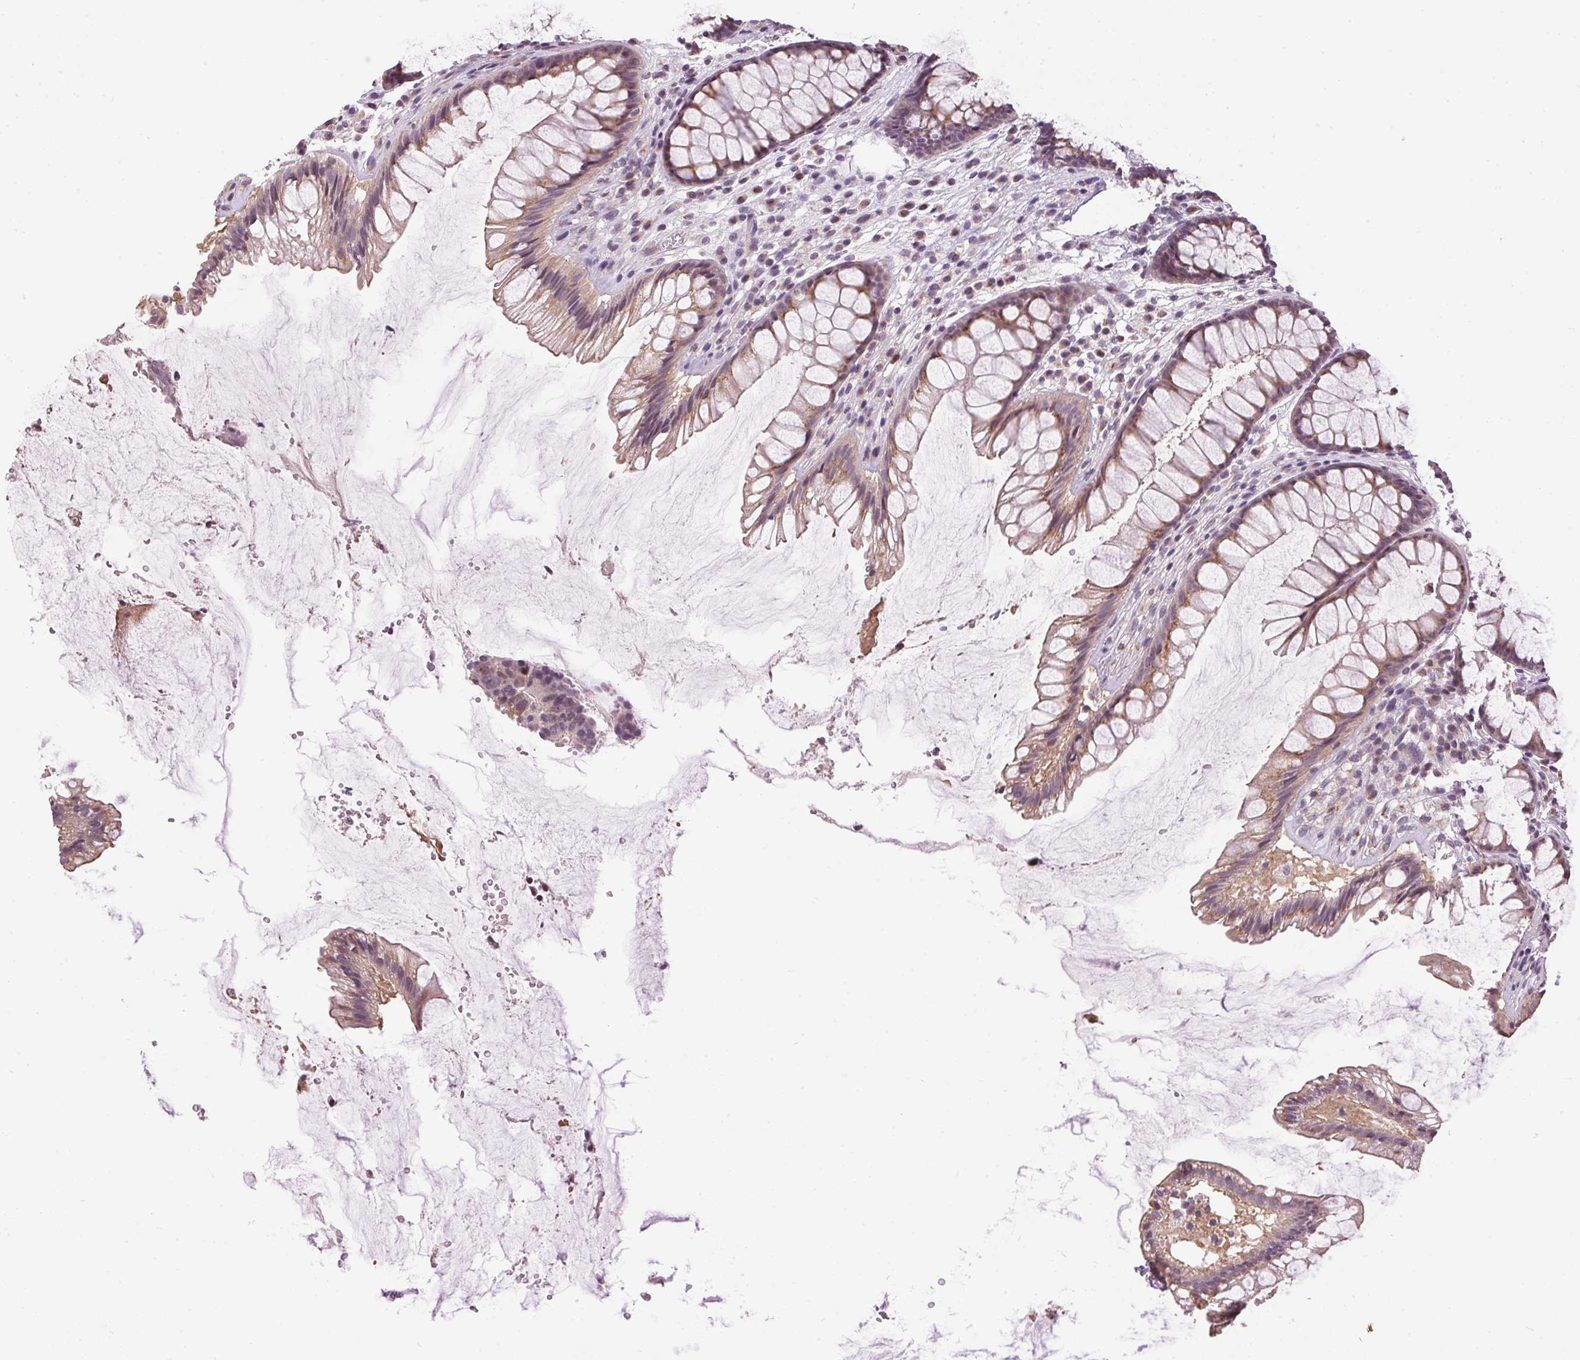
{"staining": {"intensity": "moderate", "quantity": ">75%", "location": "cytoplasmic/membranous"}, "tissue": "rectum", "cell_type": "Glandular cells", "image_type": "normal", "snomed": [{"axis": "morphology", "description": "Normal tissue, NOS"}, {"axis": "topography", "description": "Rectum"}], "caption": "Approximately >75% of glandular cells in benign rectum exhibit moderate cytoplasmic/membranous protein staining as visualized by brown immunohistochemical staining.", "gene": "GOLPH3", "patient": {"sex": "male", "age": 72}}